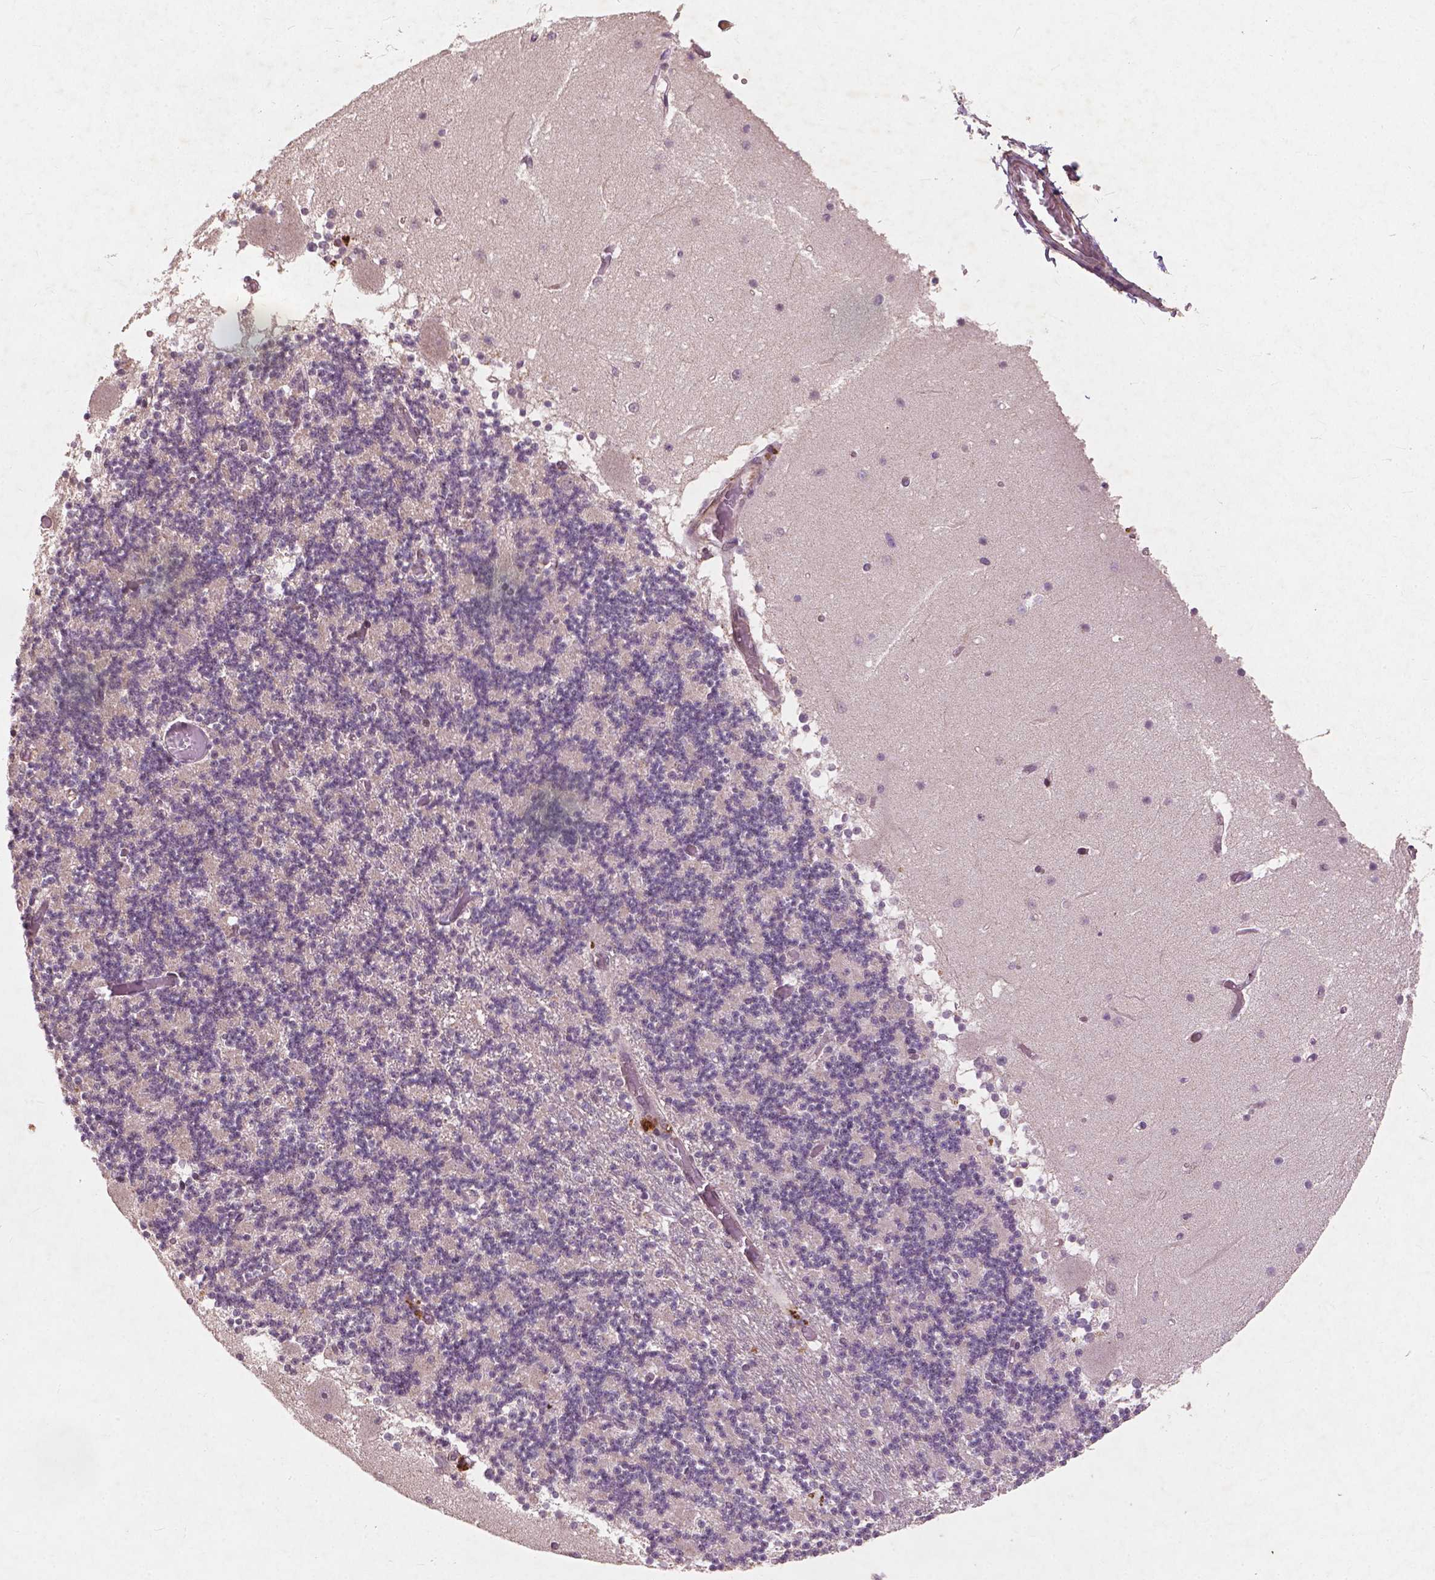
{"staining": {"intensity": "negative", "quantity": "none", "location": "none"}, "tissue": "cerebellum", "cell_type": "Cells in granular layer", "image_type": "normal", "snomed": [{"axis": "morphology", "description": "Normal tissue, NOS"}, {"axis": "topography", "description": "Cerebellum"}], "caption": "Immunohistochemistry (IHC) photomicrograph of benign cerebellum stained for a protein (brown), which reveals no positivity in cells in granular layer.", "gene": "SMAD2", "patient": {"sex": "female", "age": 28}}